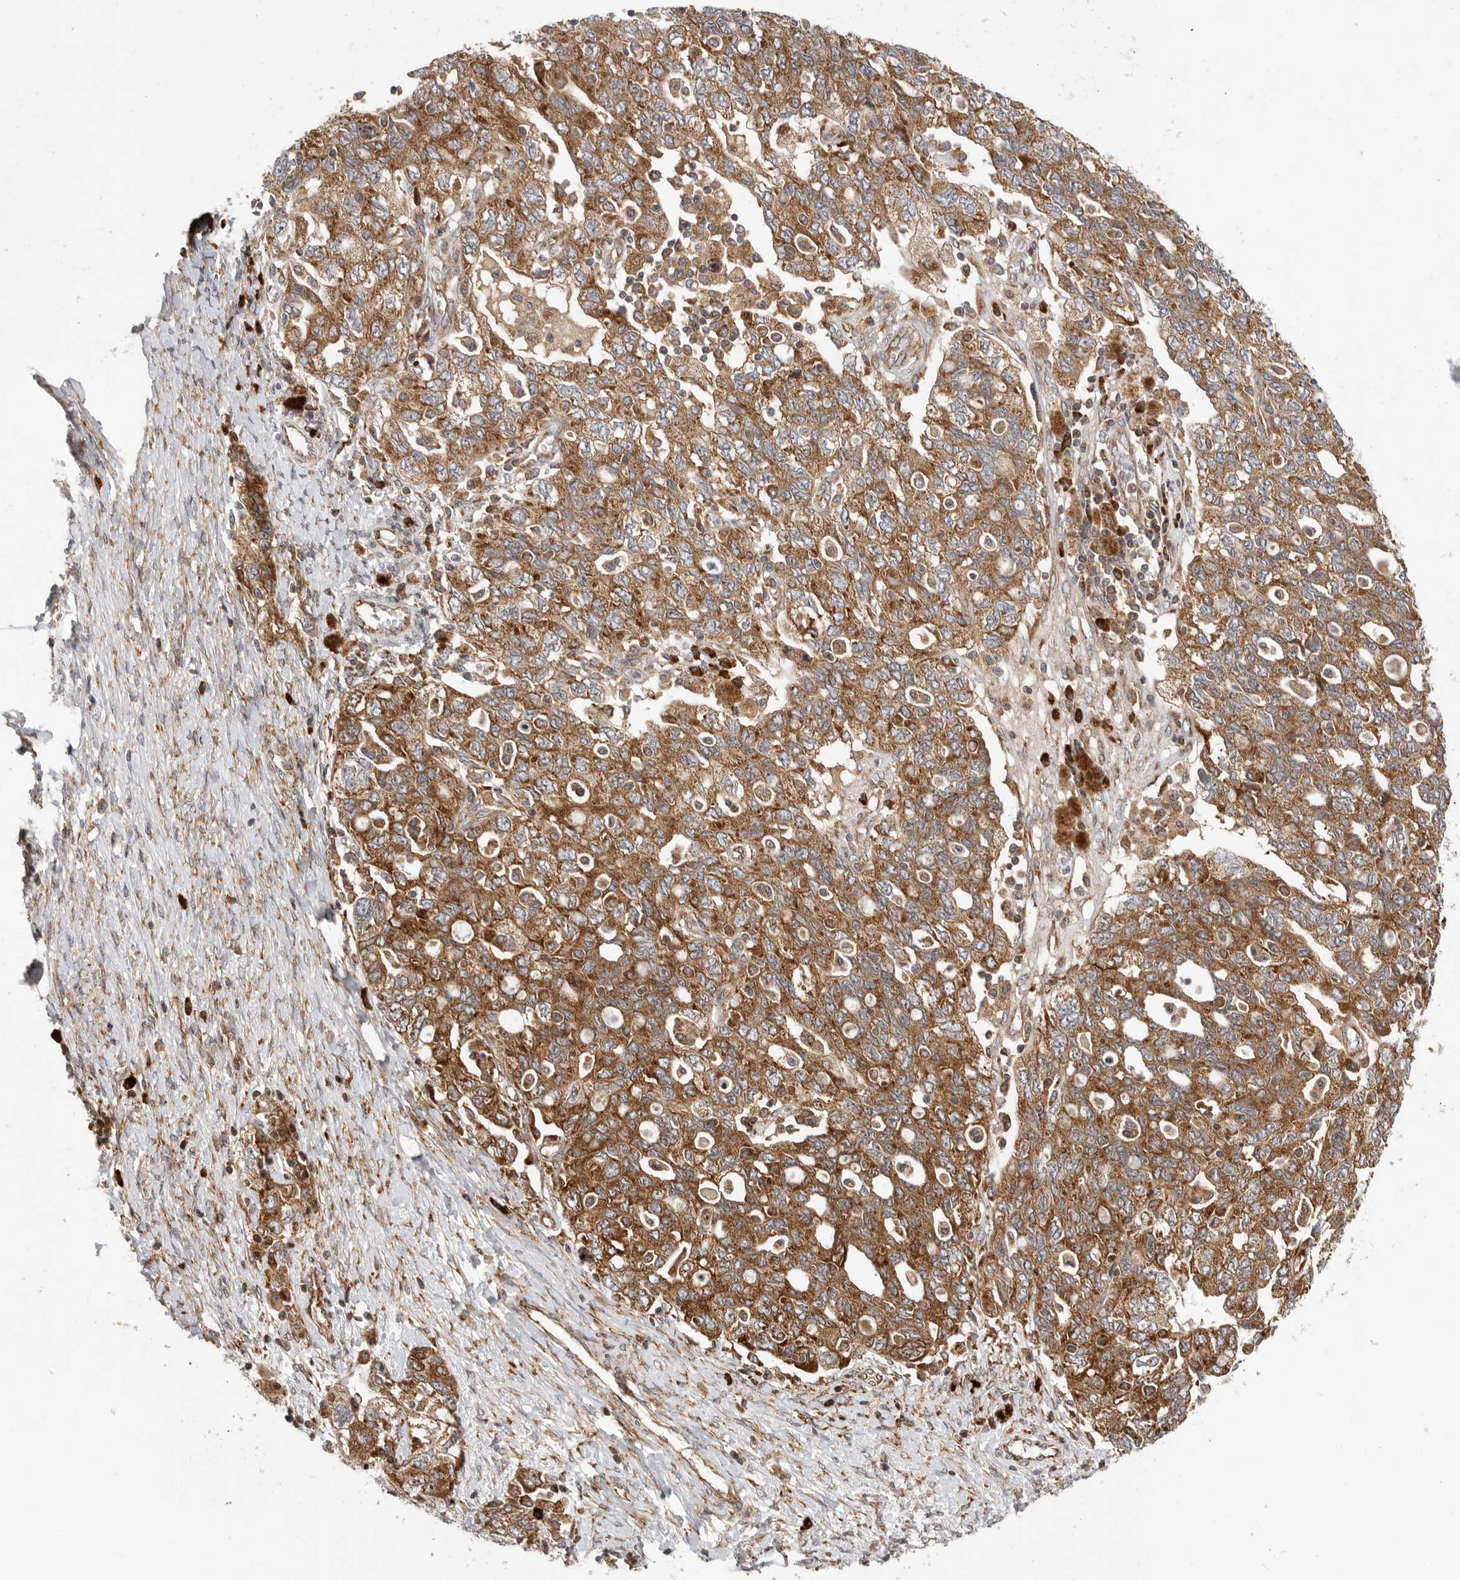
{"staining": {"intensity": "moderate", "quantity": ">75%", "location": "cytoplasmic/membranous"}, "tissue": "ovarian cancer", "cell_type": "Tumor cells", "image_type": "cancer", "snomed": [{"axis": "morphology", "description": "Carcinoma, NOS"}, {"axis": "morphology", "description": "Cystadenocarcinoma, serous, NOS"}, {"axis": "topography", "description": "Ovary"}], "caption": "Ovarian serous cystadenocarcinoma stained with DAB immunohistochemistry (IHC) displays medium levels of moderate cytoplasmic/membranous staining in about >75% of tumor cells. The staining was performed using DAB (3,3'-diaminobenzidine), with brown indicating positive protein expression. Nuclei are stained blue with hematoxylin.", "gene": "FZD3", "patient": {"sex": "female", "age": 69}}